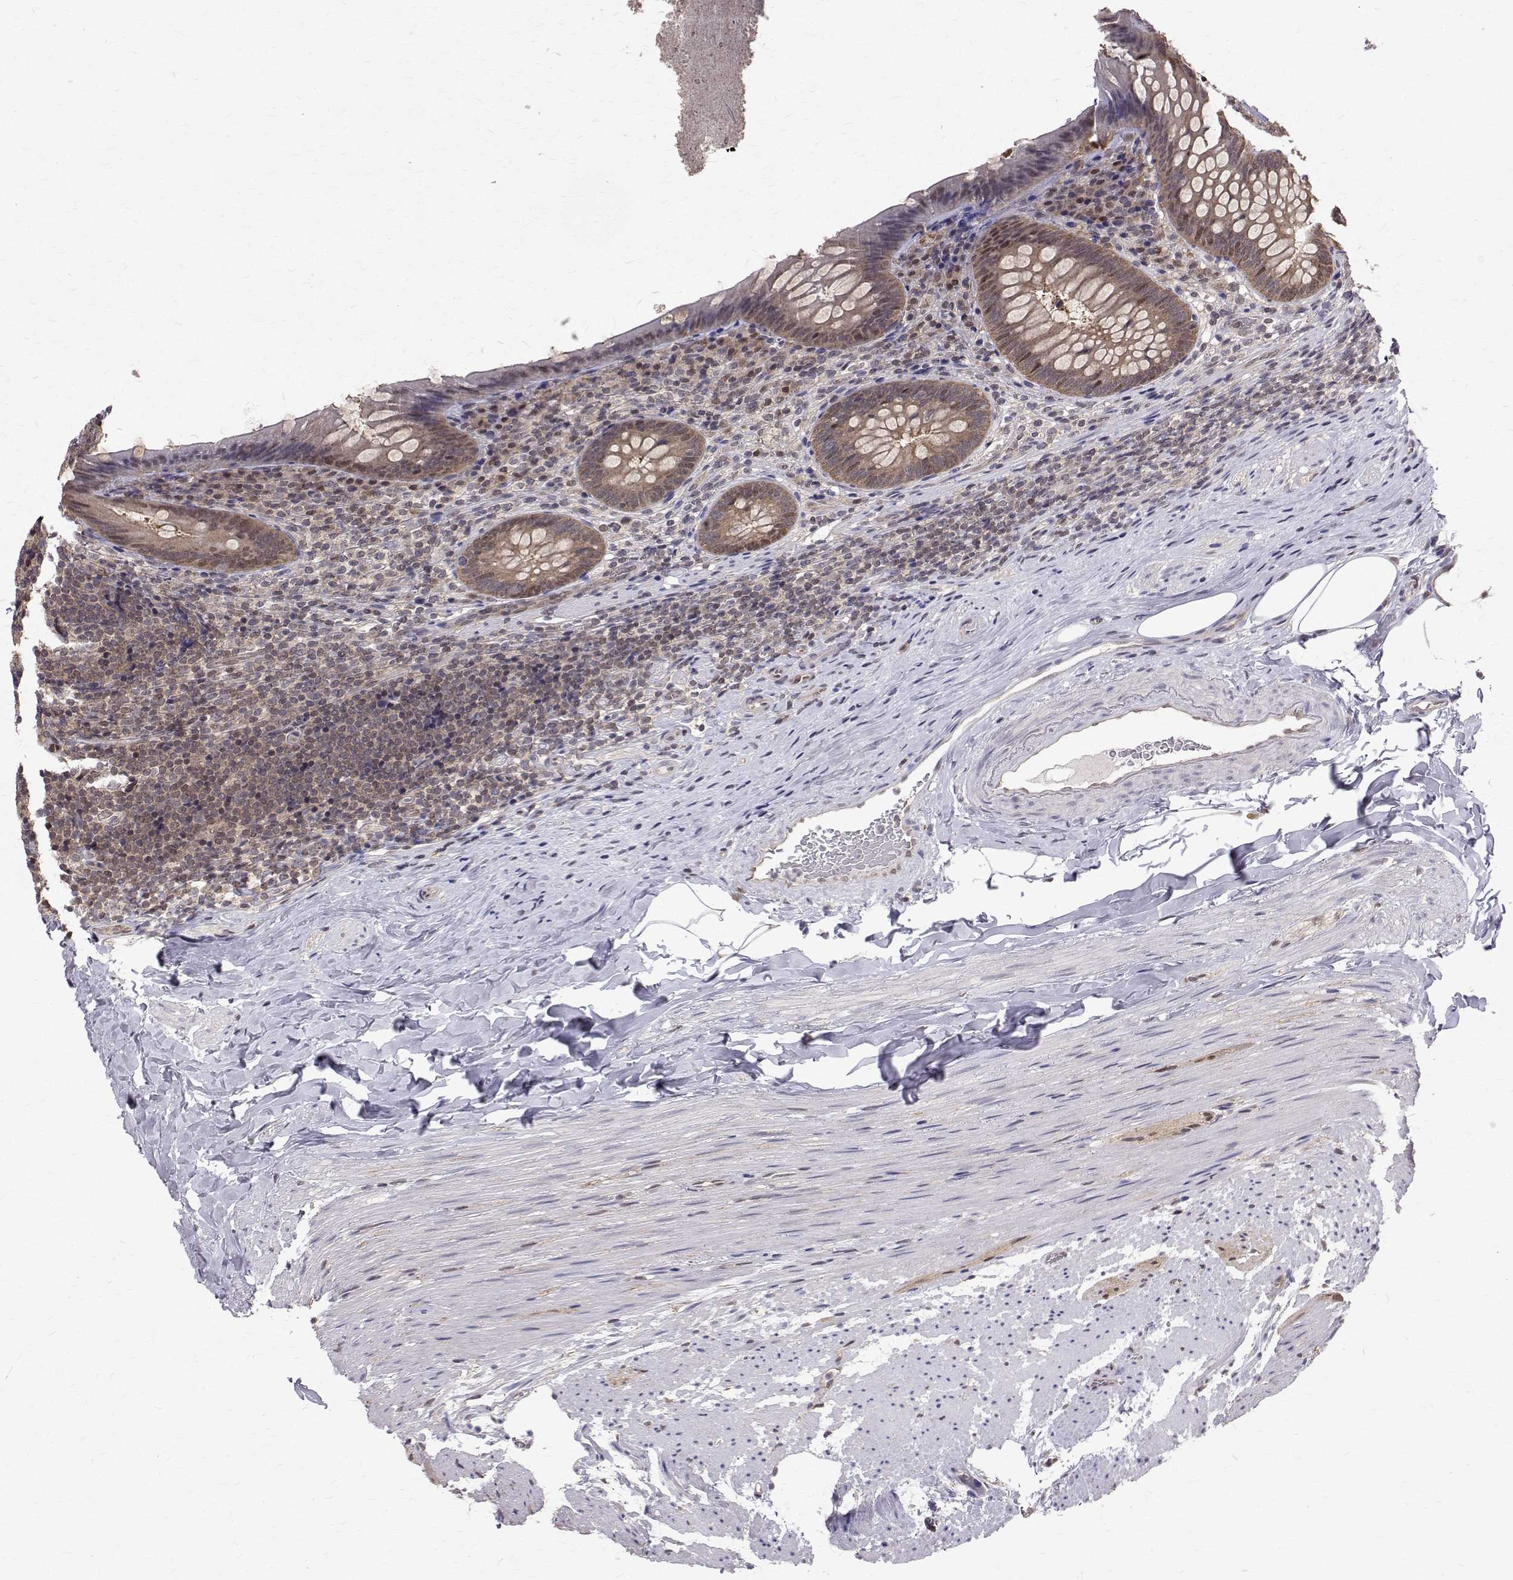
{"staining": {"intensity": "moderate", "quantity": "25%-75%", "location": "cytoplasmic/membranous,nuclear"}, "tissue": "appendix", "cell_type": "Glandular cells", "image_type": "normal", "snomed": [{"axis": "morphology", "description": "Normal tissue, NOS"}, {"axis": "topography", "description": "Appendix"}], "caption": "Immunohistochemistry image of unremarkable appendix: human appendix stained using immunohistochemistry displays medium levels of moderate protein expression localized specifically in the cytoplasmic/membranous,nuclear of glandular cells, appearing as a cytoplasmic/membranous,nuclear brown color.", "gene": "NIF3L1", "patient": {"sex": "male", "age": 47}}